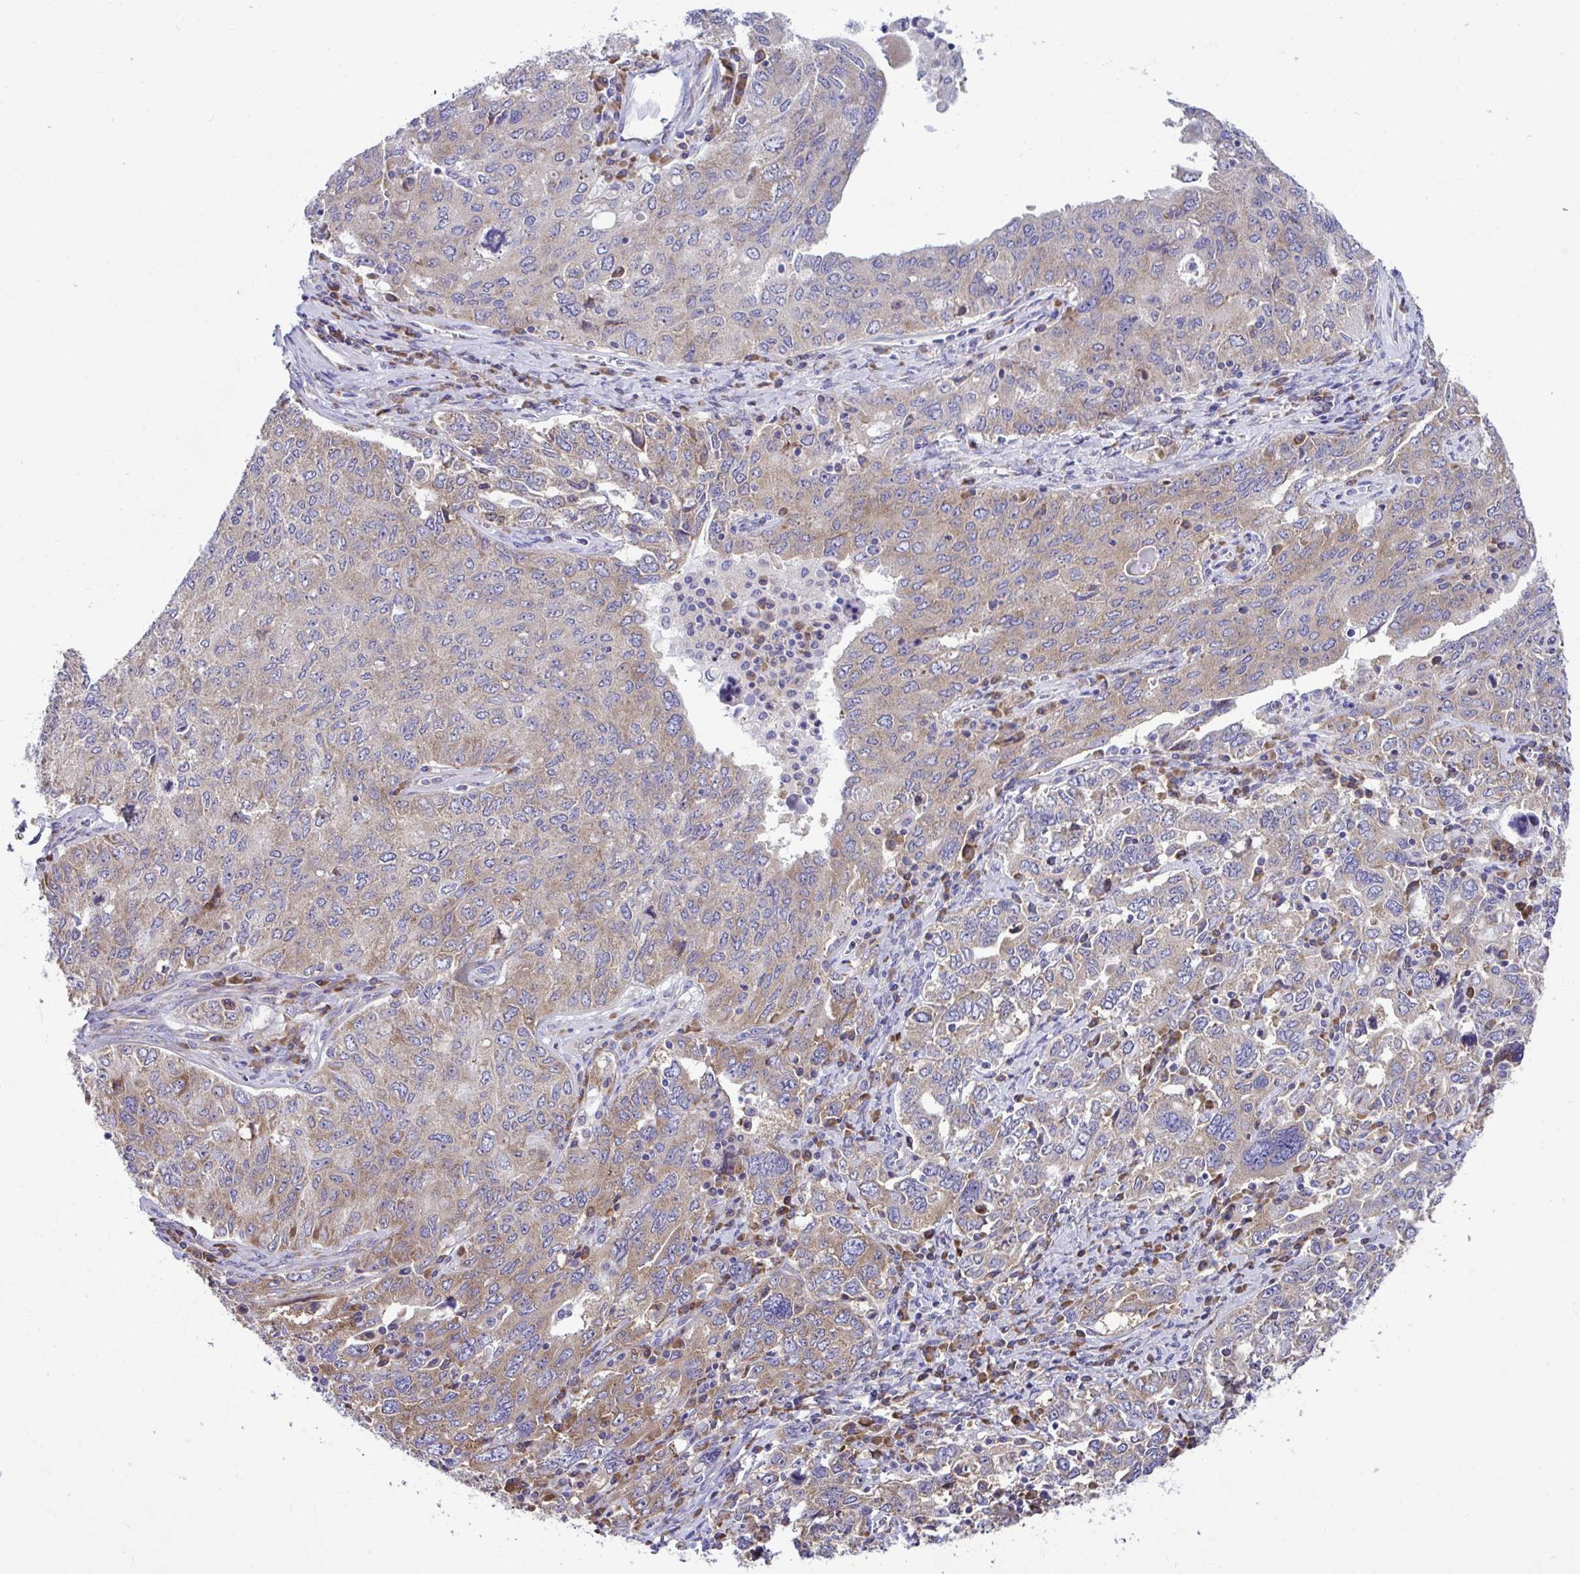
{"staining": {"intensity": "weak", "quantity": "25%-75%", "location": "cytoplasmic/membranous"}, "tissue": "ovarian cancer", "cell_type": "Tumor cells", "image_type": "cancer", "snomed": [{"axis": "morphology", "description": "Carcinoma, endometroid"}, {"axis": "topography", "description": "Ovary"}], "caption": "A low amount of weak cytoplasmic/membranous staining is appreciated in about 25%-75% of tumor cells in ovarian cancer (endometroid carcinoma) tissue. (DAB (3,3'-diaminobenzidine) IHC, brown staining for protein, blue staining for nuclei).", "gene": "RPL7", "patient": {"sex": "female", "age": 62}}